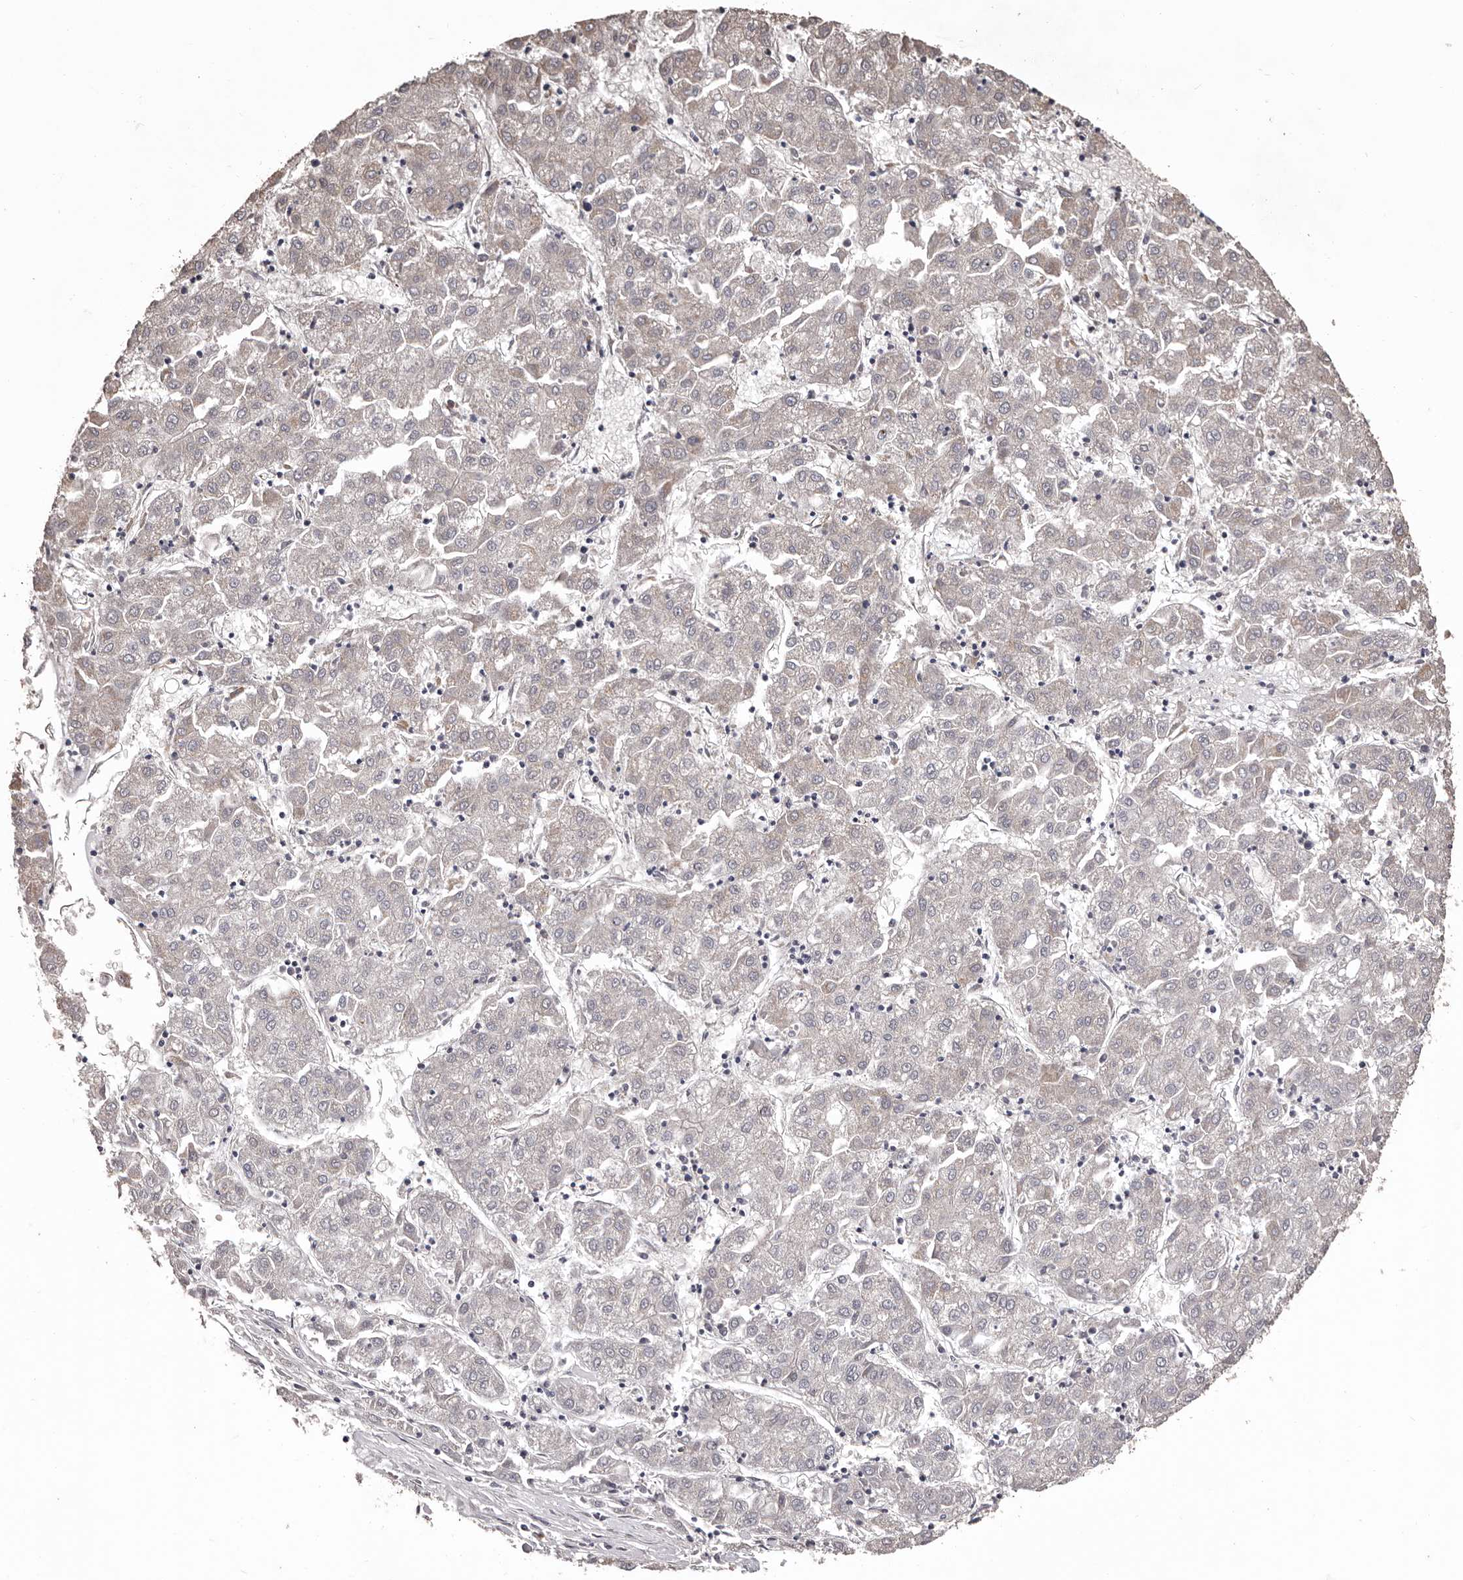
{"staining": {"intensity": "negative", "quantity": "none", "location": "none"}, "tissue": "liver cancer", "cell_type": "Tumor cells", "image_type": "cancer", "snomed": [{"axis": "morphology", "description": "Carcinoma, Hepatocellular, NOS"}, {"axis": "topography", "description": "Liver"}], "caption": "High magnification brightfield microscopy of hepatocellular carcinoma (liver) stained with DAB (brown) and counterstained with hematoxylin (blue): tumor cells show no significant staining.", "gene": "ETNK1", "patient": {"sex": "male", "age": 72}}